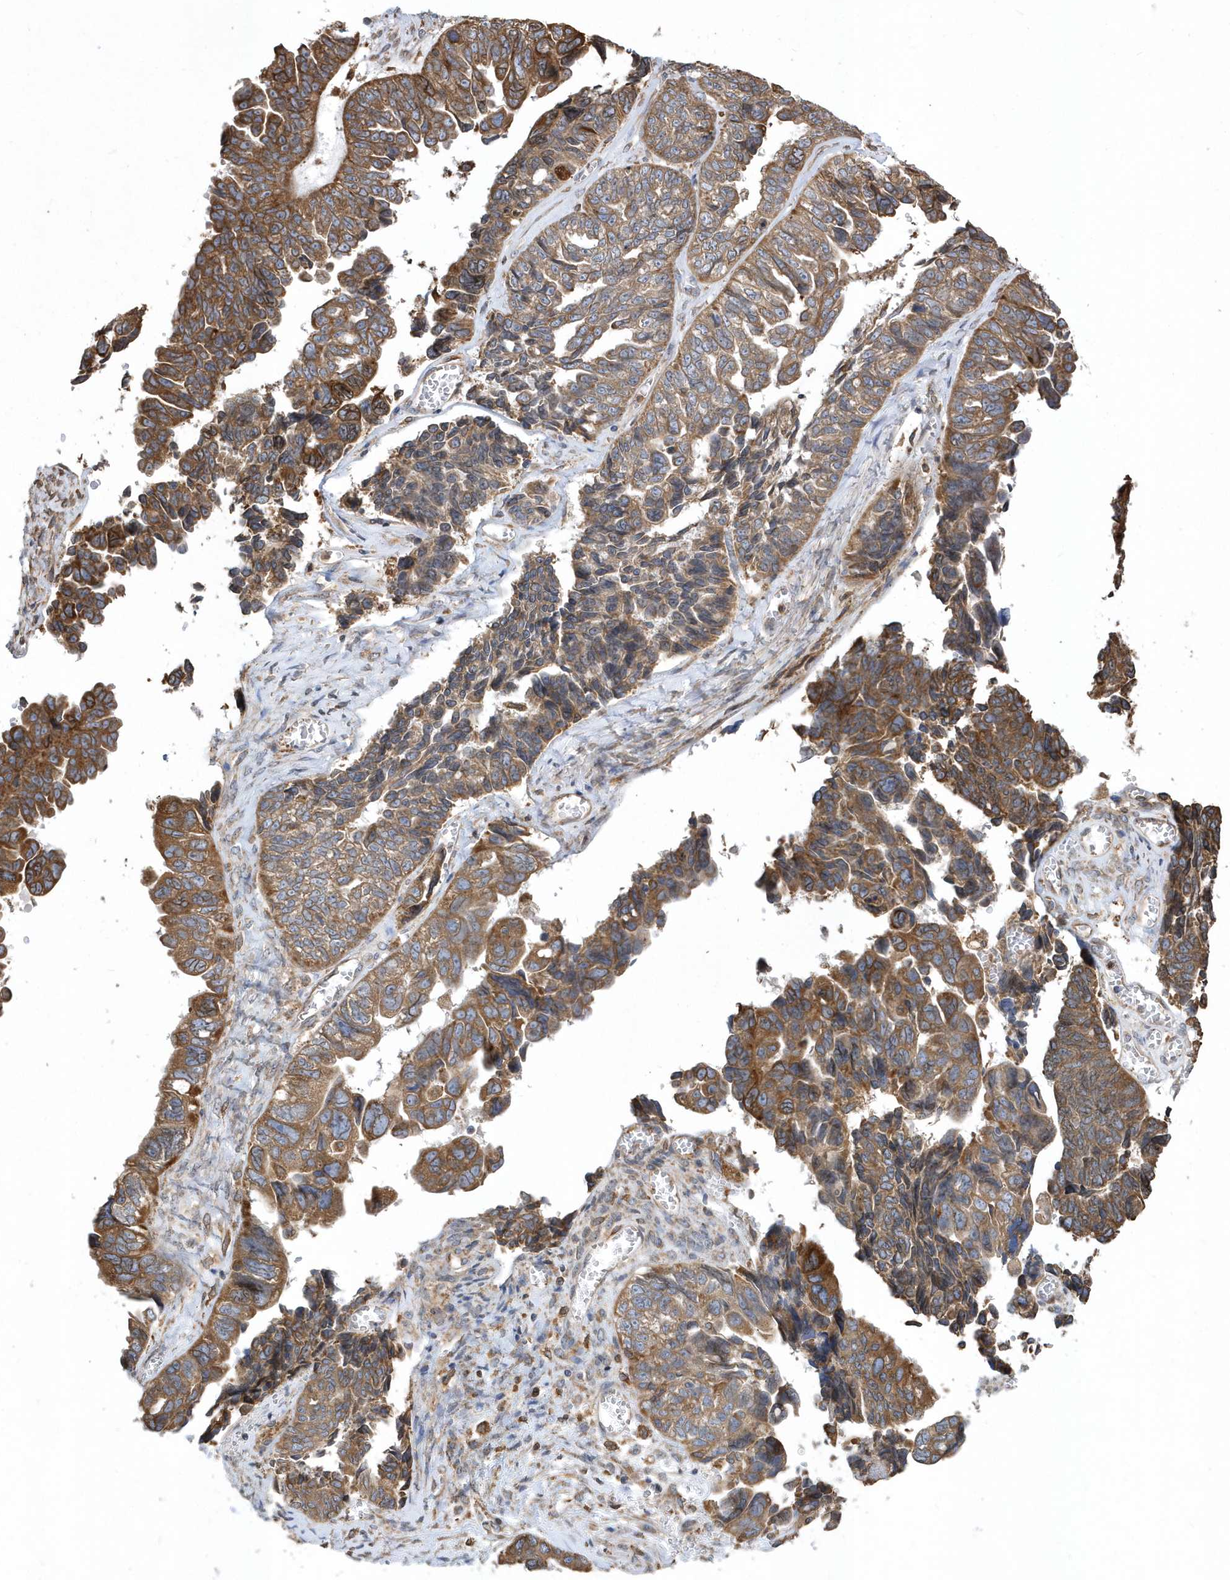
{"staining": {"intensity": "moderate", "quantity": ">75%", "location": "cytoplasmic/membranous"}, "tissue": "ovarian cancer", "cell_type": "Tumor cells", "image_type": "cancer", "snomed": [{"axis": "morphology", "description": "Cystadenocarcinoma, serous, NOS"}, {"axis": "topography", "description": "Ovary"}], "caption": "Protein staining exhibits moderate cytoplasmic/membranous positivity in approximately >75% of tumor cells in ovarian serous cystadenocarcinoma.", "gene": "VAMP7", "patient": {"sex": "female", "age": 79}}